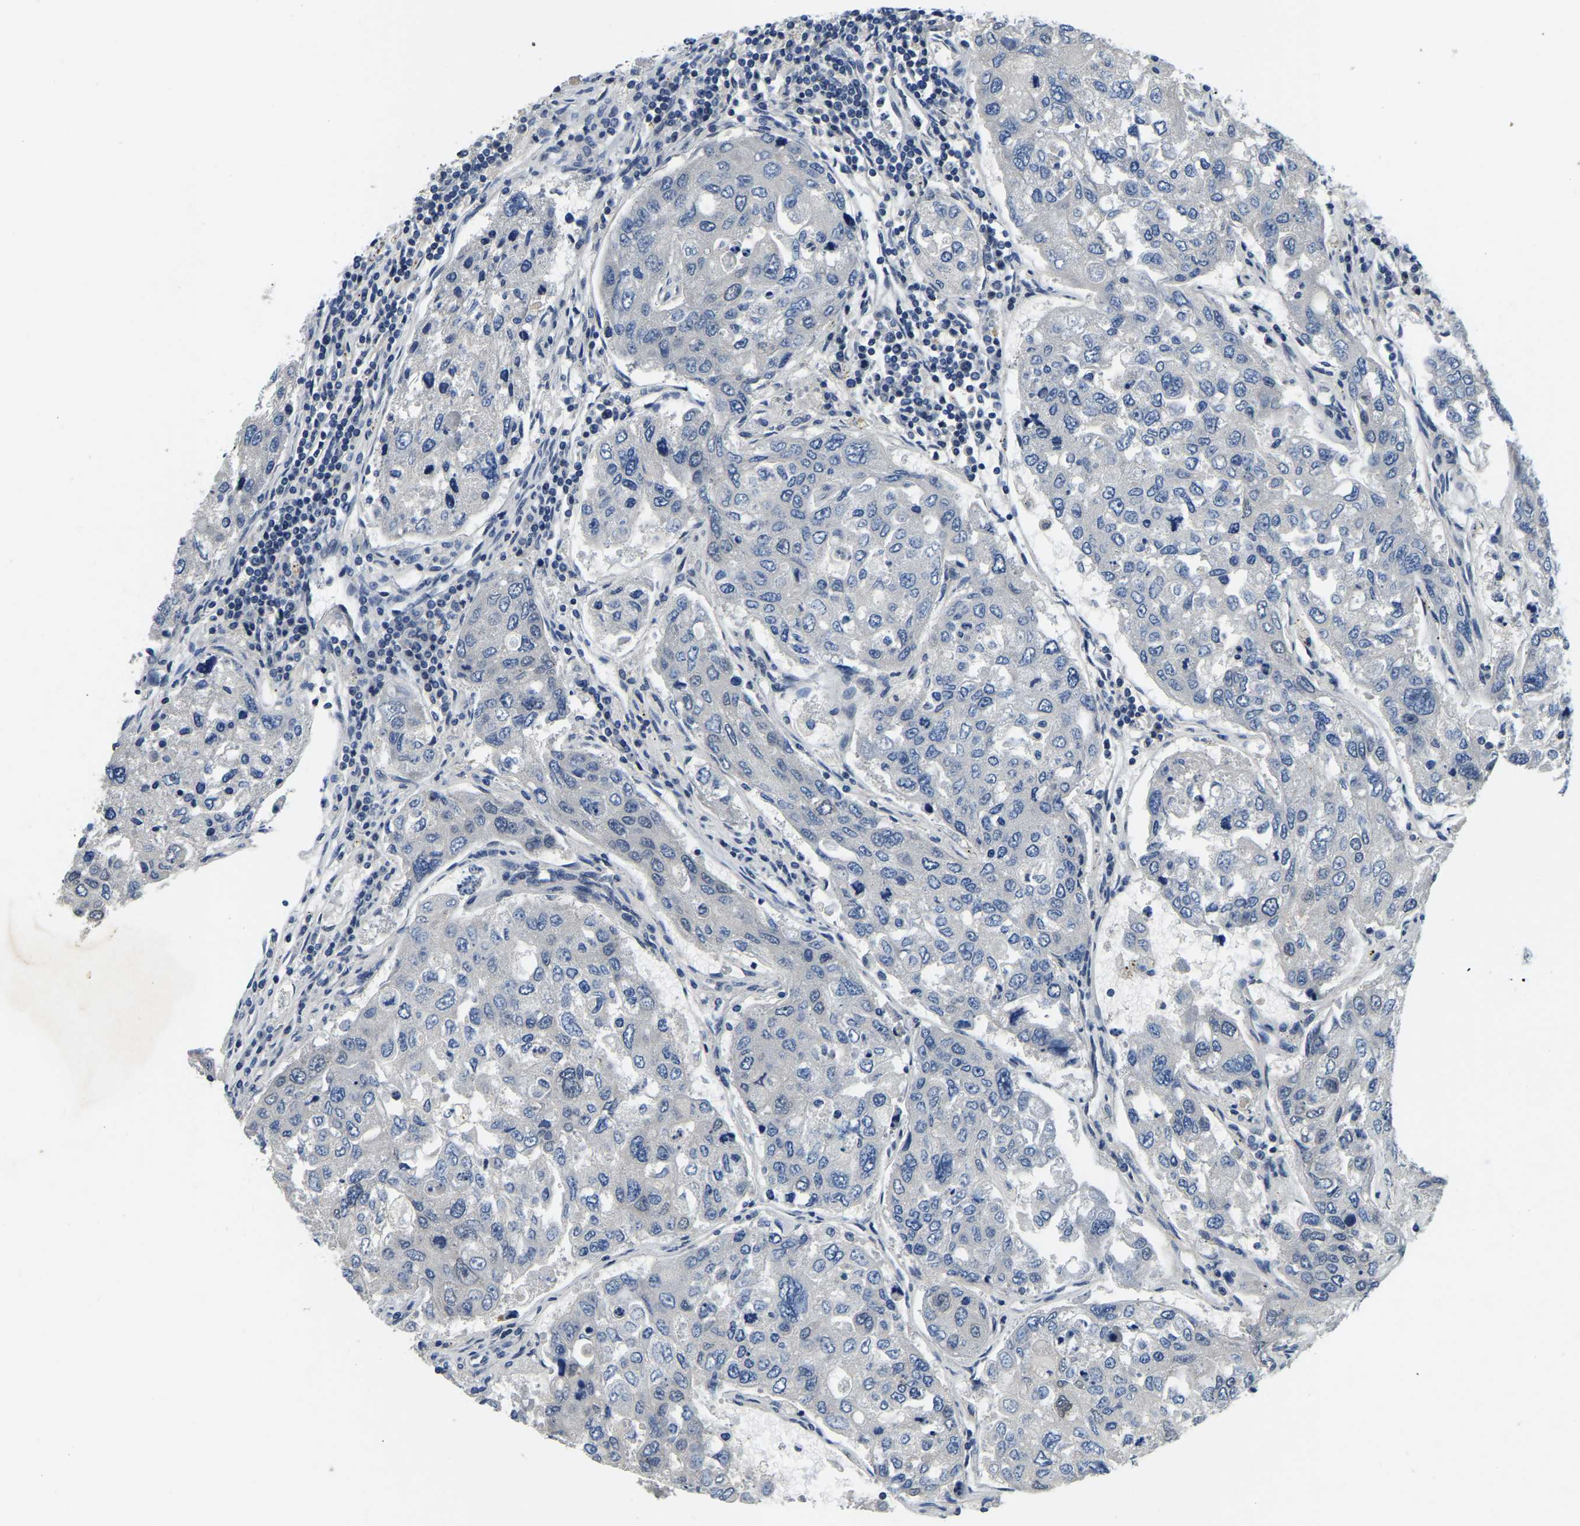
{"staining": {"intensity": "negative", "quantity": "none", "location": "none"}, "tissue": "urothelial cancer", "cell_type": "Tumor cells", "image_type": "cancer", "snomed": [{"axis": "morphology", "description": "Urothelial carcinoma, High grade"}, {"axis": "topography", "description": "Lymph node"}, {"axis": "topography", "description": "Urinary bladder"}], "caption": "Immunohistochemistry of human urothelial cancer shows no positivity in tumor cells.", "gene": "RANBP2", "patient": {"sex": "male", "age": 51}}